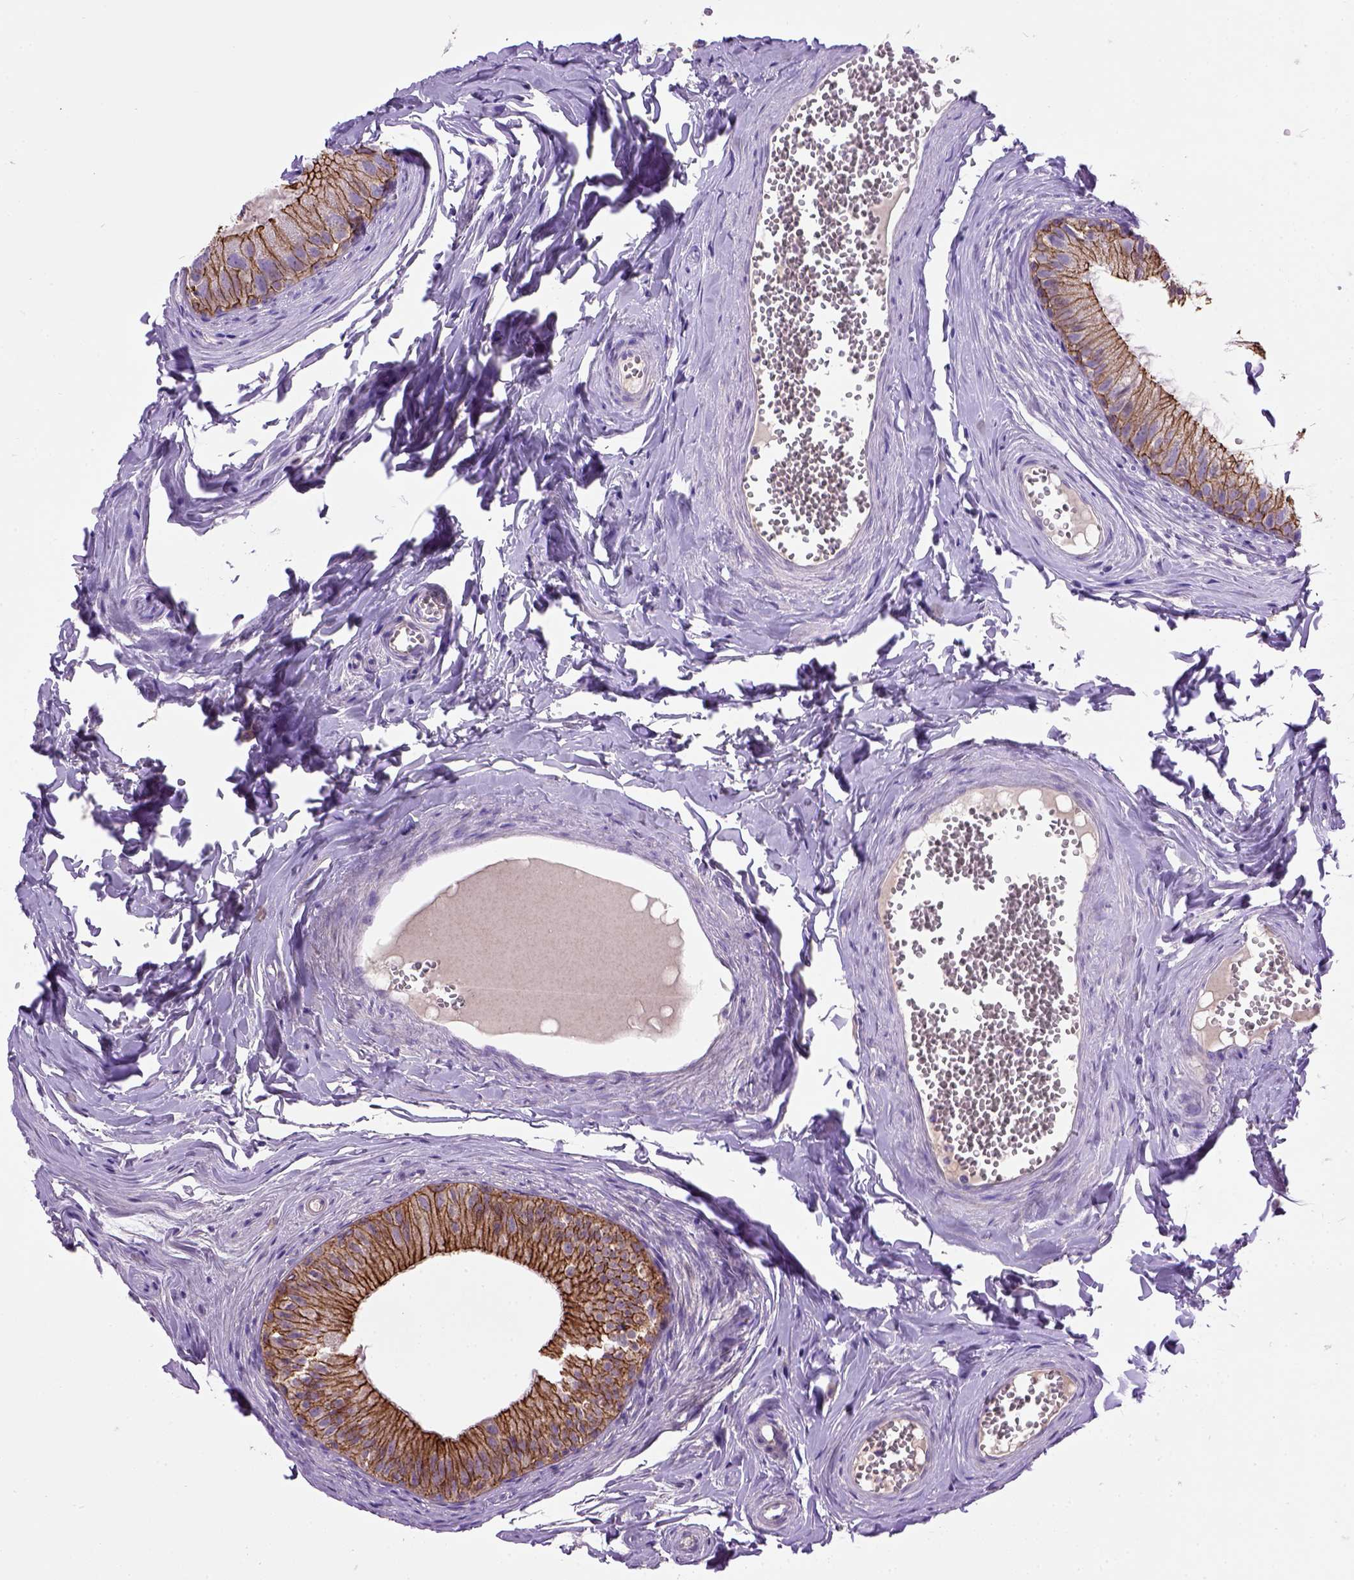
{"staining": {"intensity": "moderate", "quantity": ">75%", "location": "cytoplasmic/membranous"}, "tissue": "epididymis", "cell_type": "Glandular cells", "image_type": "normal", "snomed": [{"axis": "morphology", "description": "Normal tissue, NOS"}, {"axis": "topography", "description": "Epididymis"}], "caption": "Immunohistochemistry staining of benign epididymis, which exhibits medium levels of moderate cytoplasmic/membranous expression in about >75% of glandular cells indicating moderate cytoplasmic/membranous protein expression. The staining was performed using DAB (3,3'-diaminobenzidine) (brown) for protein detection and nuclei were counterstained in hematoxylin (blue).", "gene": "CDH1", "patient": {"sex": "male", "age": 45}}